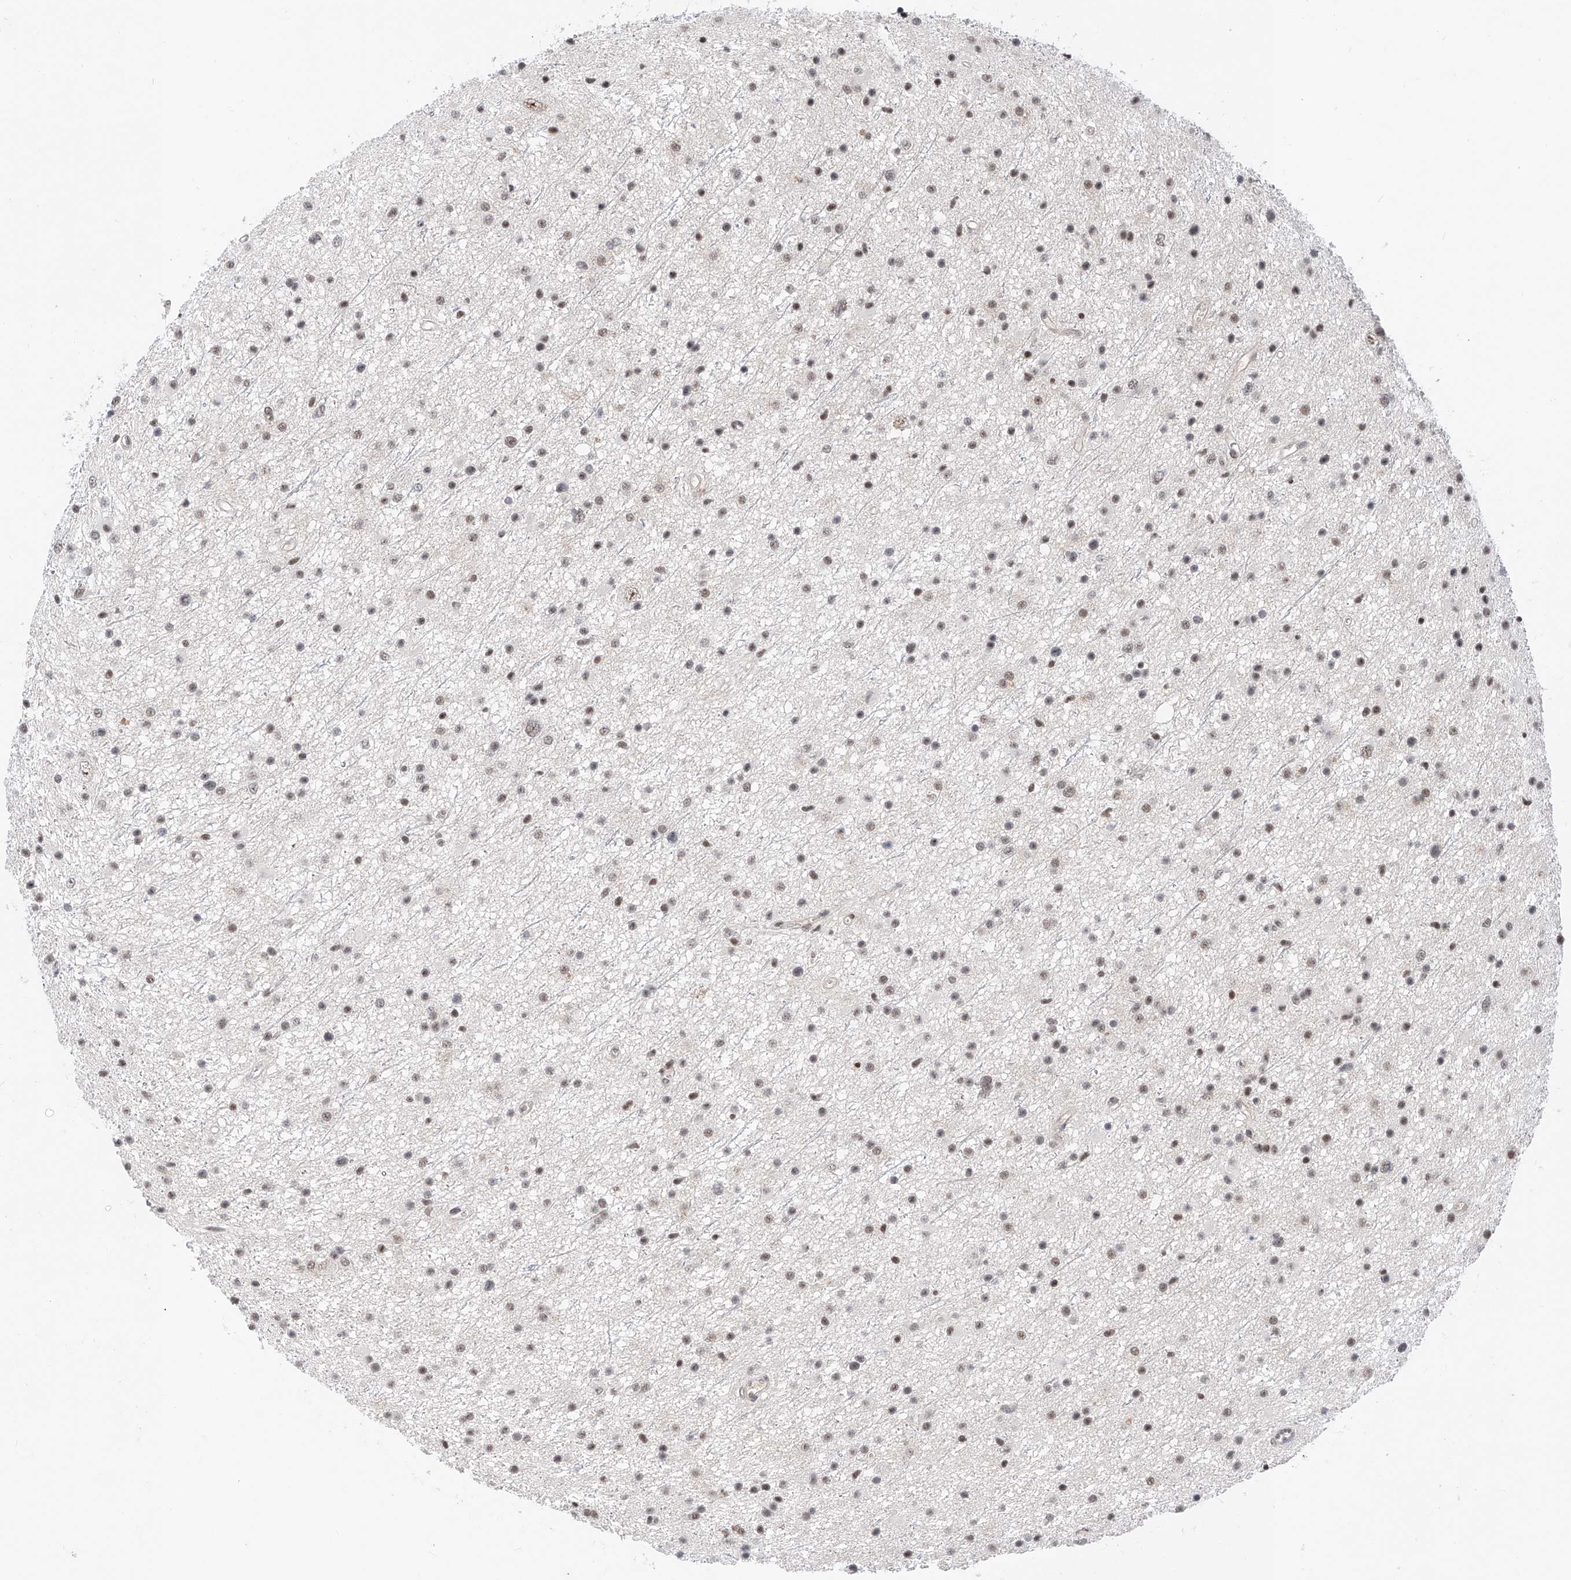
{"staining": {"intensity": "weak", "quantity": ">75%", "location": "nuclear"}, "tissue": "glioma", "cell_type": "Tumor cells", "image_type": "cancer", "snomed": [{"axis": "morphology", "description": "Glioma, malignant, Low grade"}, {"axis": "topography", "description": "Cerebral cortex"}], "caption": "Malignant glioma (low-grade) stained with DAB (3,3'-diaminobenzidine) immunohistochemistry displays low levels of weak nuclear staining in approximately >75% of tumor cells. The protein of interest is stained brown, and the nuclei are stained in blue (DAB (3,3'-diaminobenzidine) IHC with brightfield microscopy, high magnification).", "gene": "SNRNP200", "patient": {"sex": "female", "age": 39}}